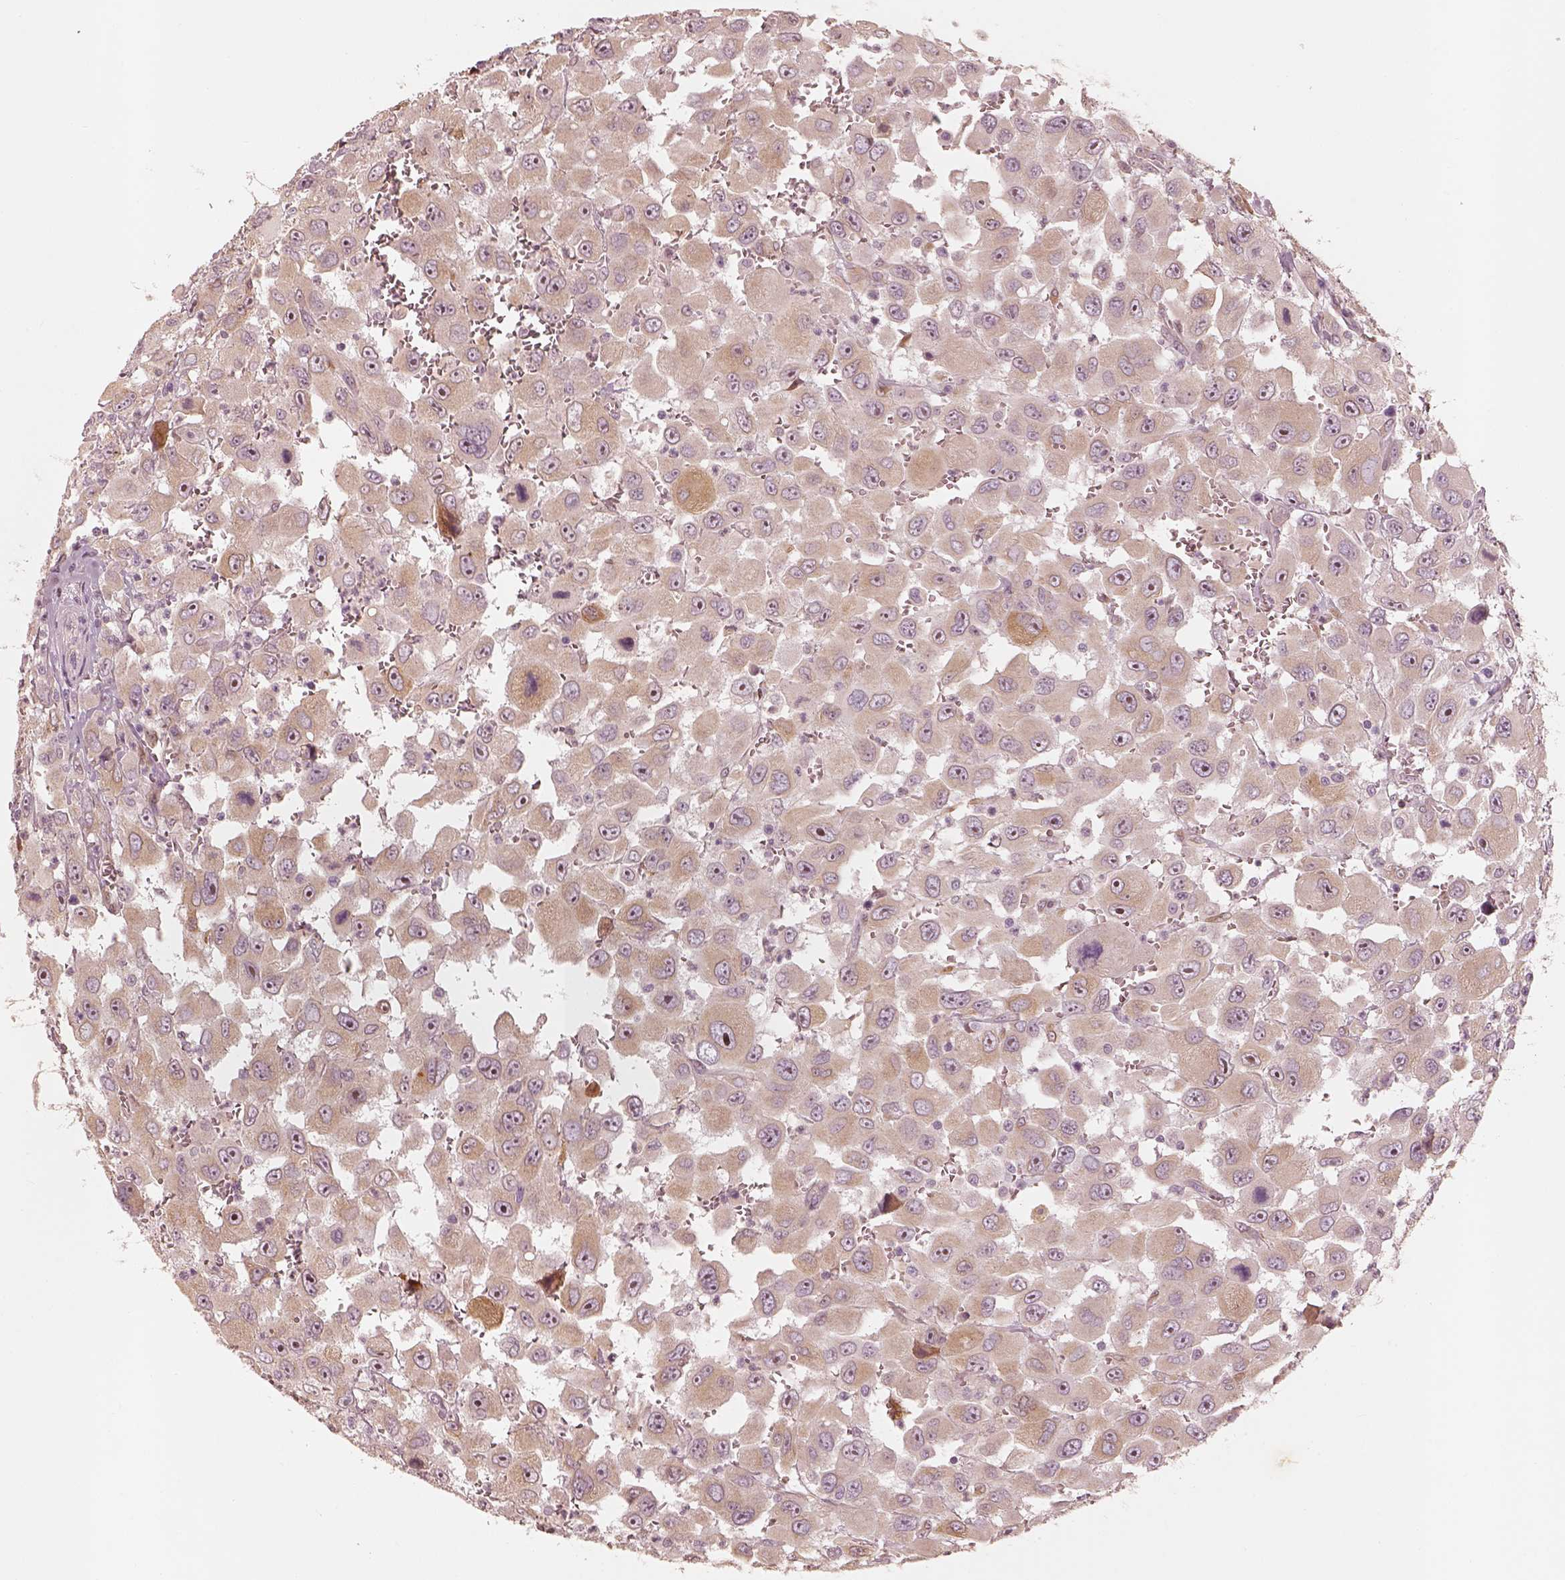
{"staining": {"intensity": "weak", "quantity": ">75%", "location": "cytoplasmic/membranous"}, "tissue": "head and neck cancer", "cell_type": "Tumor cells", "image_type": "cancer", "snomed": [{"axis": "morphology", "description": "Squamous cell carcinoma, NOS"}, {"axis": "morphology", "description": "Squamous cell carcinoma, metastatic, NOS"}, {"axis": "topography", "description": "Oral tissue"}, {"axis": "topography", "description": "Head-Neck"}], "caption": "Head and neck cancer stained with immunohistochemistry demonstrates weak cytoplasmic/membranous positivity in approximately >75% of tumor cells.", "gene": "WLS", "patient": {"sex": "female", "age": 85}}